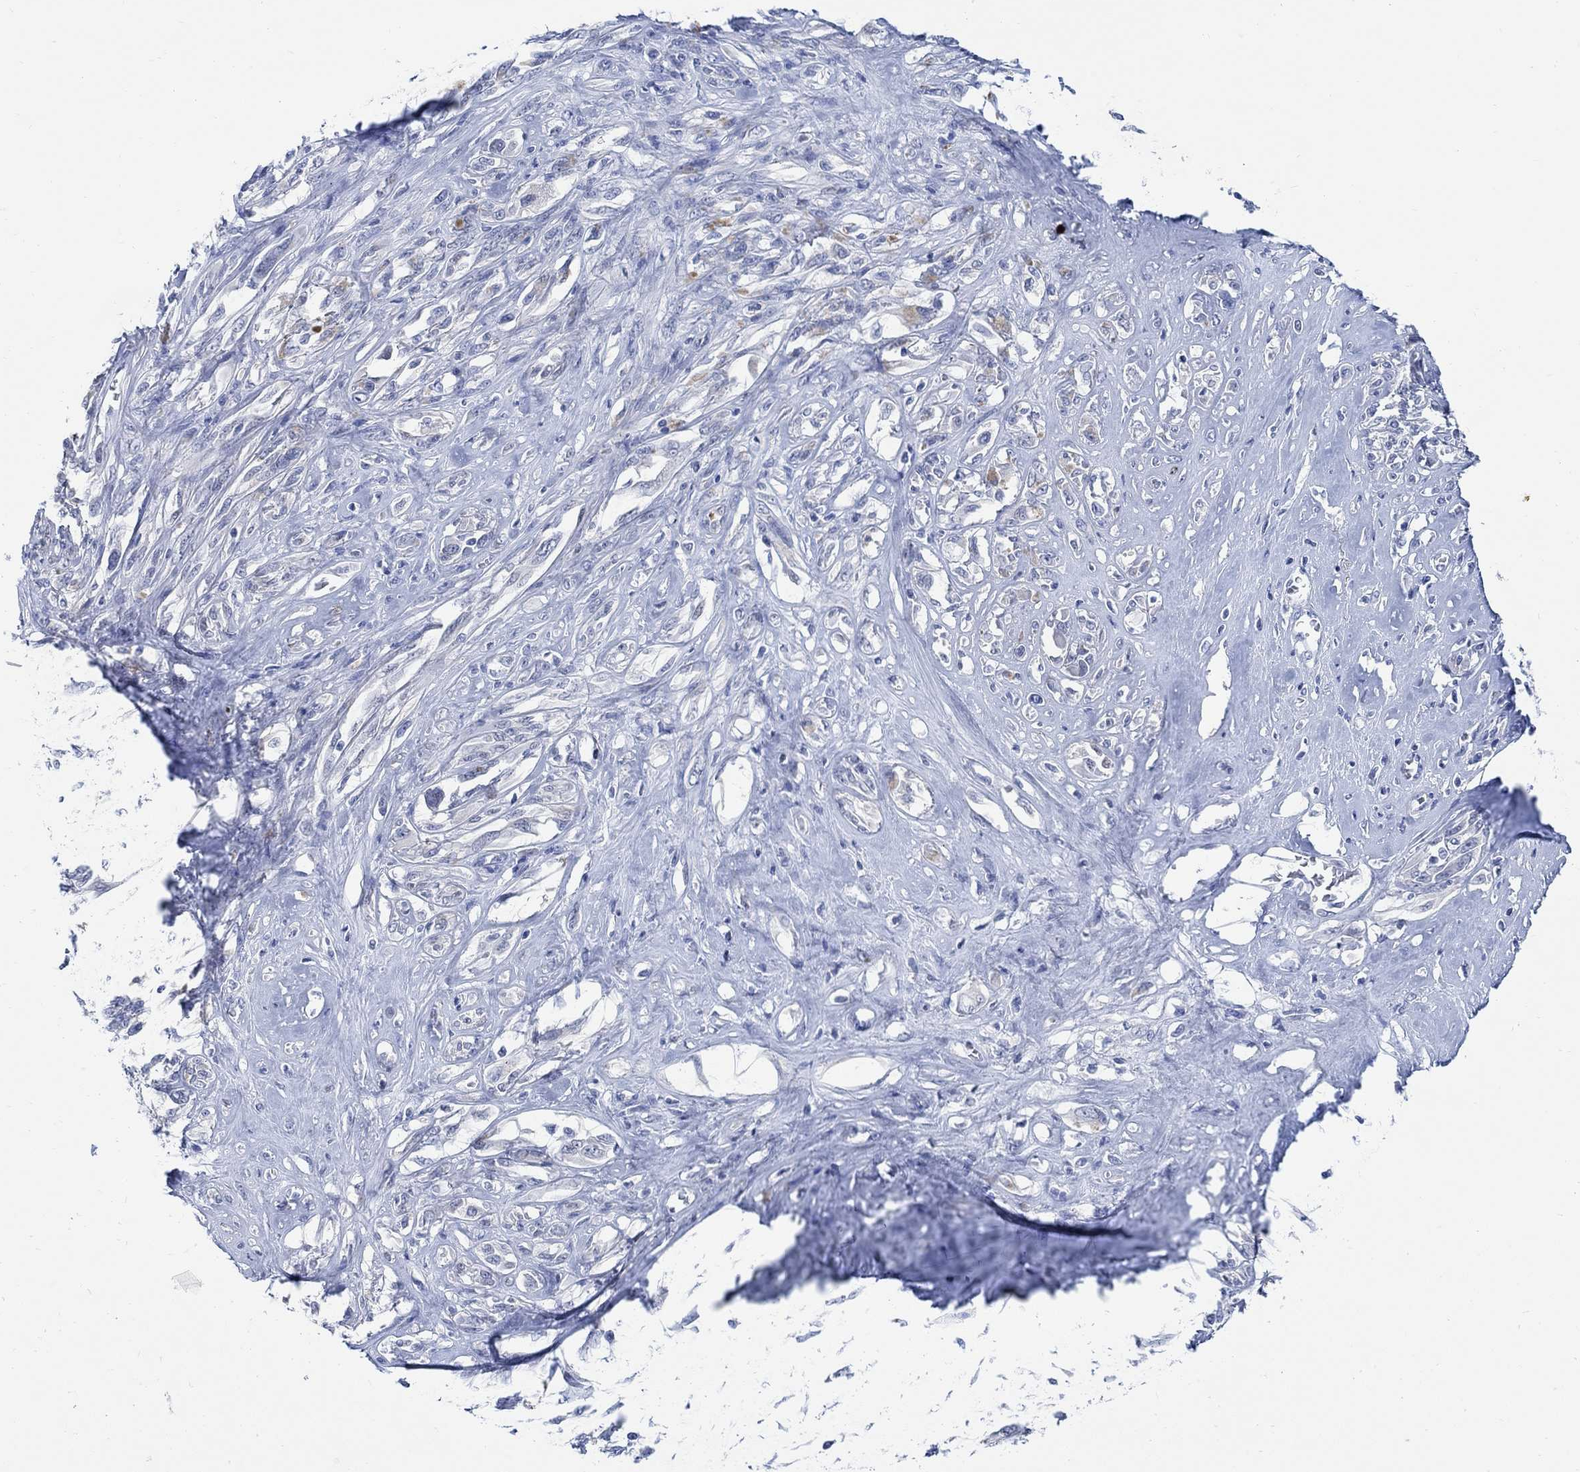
{"staining": {"intensity": "weak", "quantity": "<25%", "location": "cytoplasmic/membranous"}, "tissue": "melanoma", "cell_type": "Tumor cells", "image_type": "cancer", "snomed": [{"axis": "morphology", "description": "Malignant melanoma, NOS"}, {"axis": "topography", "description": "Skin"}], "caption": "The image demonstrates no staining of tumor cells in malignant melanoma. (Stains: DAB (3,3'-diaminobenzidine) IHC with hematoxylin counter stain, Microscopy: brightfield microscopy at high magnification).", "gene": "CAMK2N1", "patient": {"sex": "female", "age": 91}}